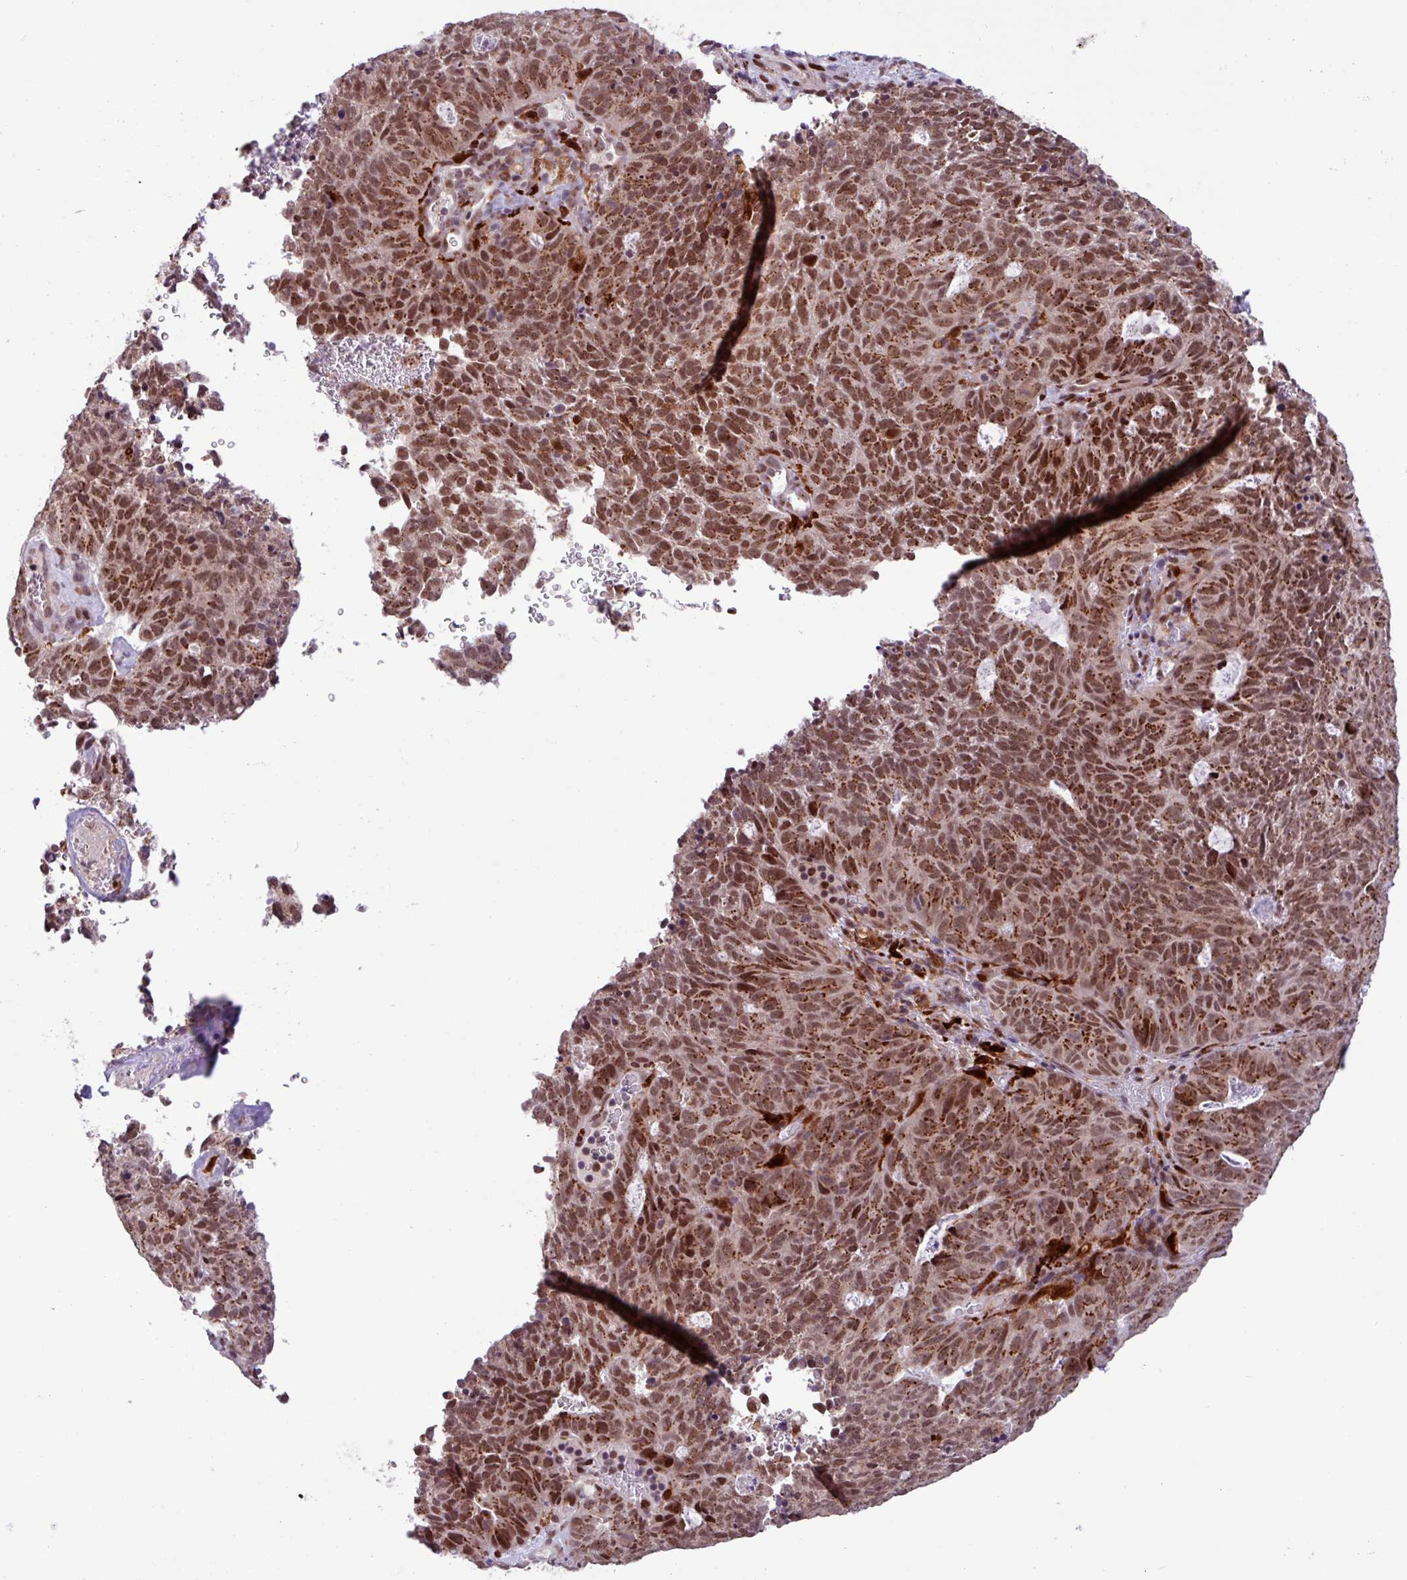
{"staining": {"intensity": "moderate", "quantity": ">75%", "location": "cytoplasmic/membranous,nuclear"}, "tissue": "cervical cancer", "cell_type": "Tumor cells", "image_type": "cancer", "snomed": [{"axis": "morphology", "description": "Adenocarcinoma, NOS"}, {"axis": "topography", "description": "Cervix"}], "caption": "Immunohistochemical staining of cervical cancer (adenocarcinoma) exhibits medium levels of moderate cytoplasmic/membranous and nuclear staining in approximately >75% of tumor cells.", "gene": "BRD3", "patient": {"sex": "female", "age": 38}}